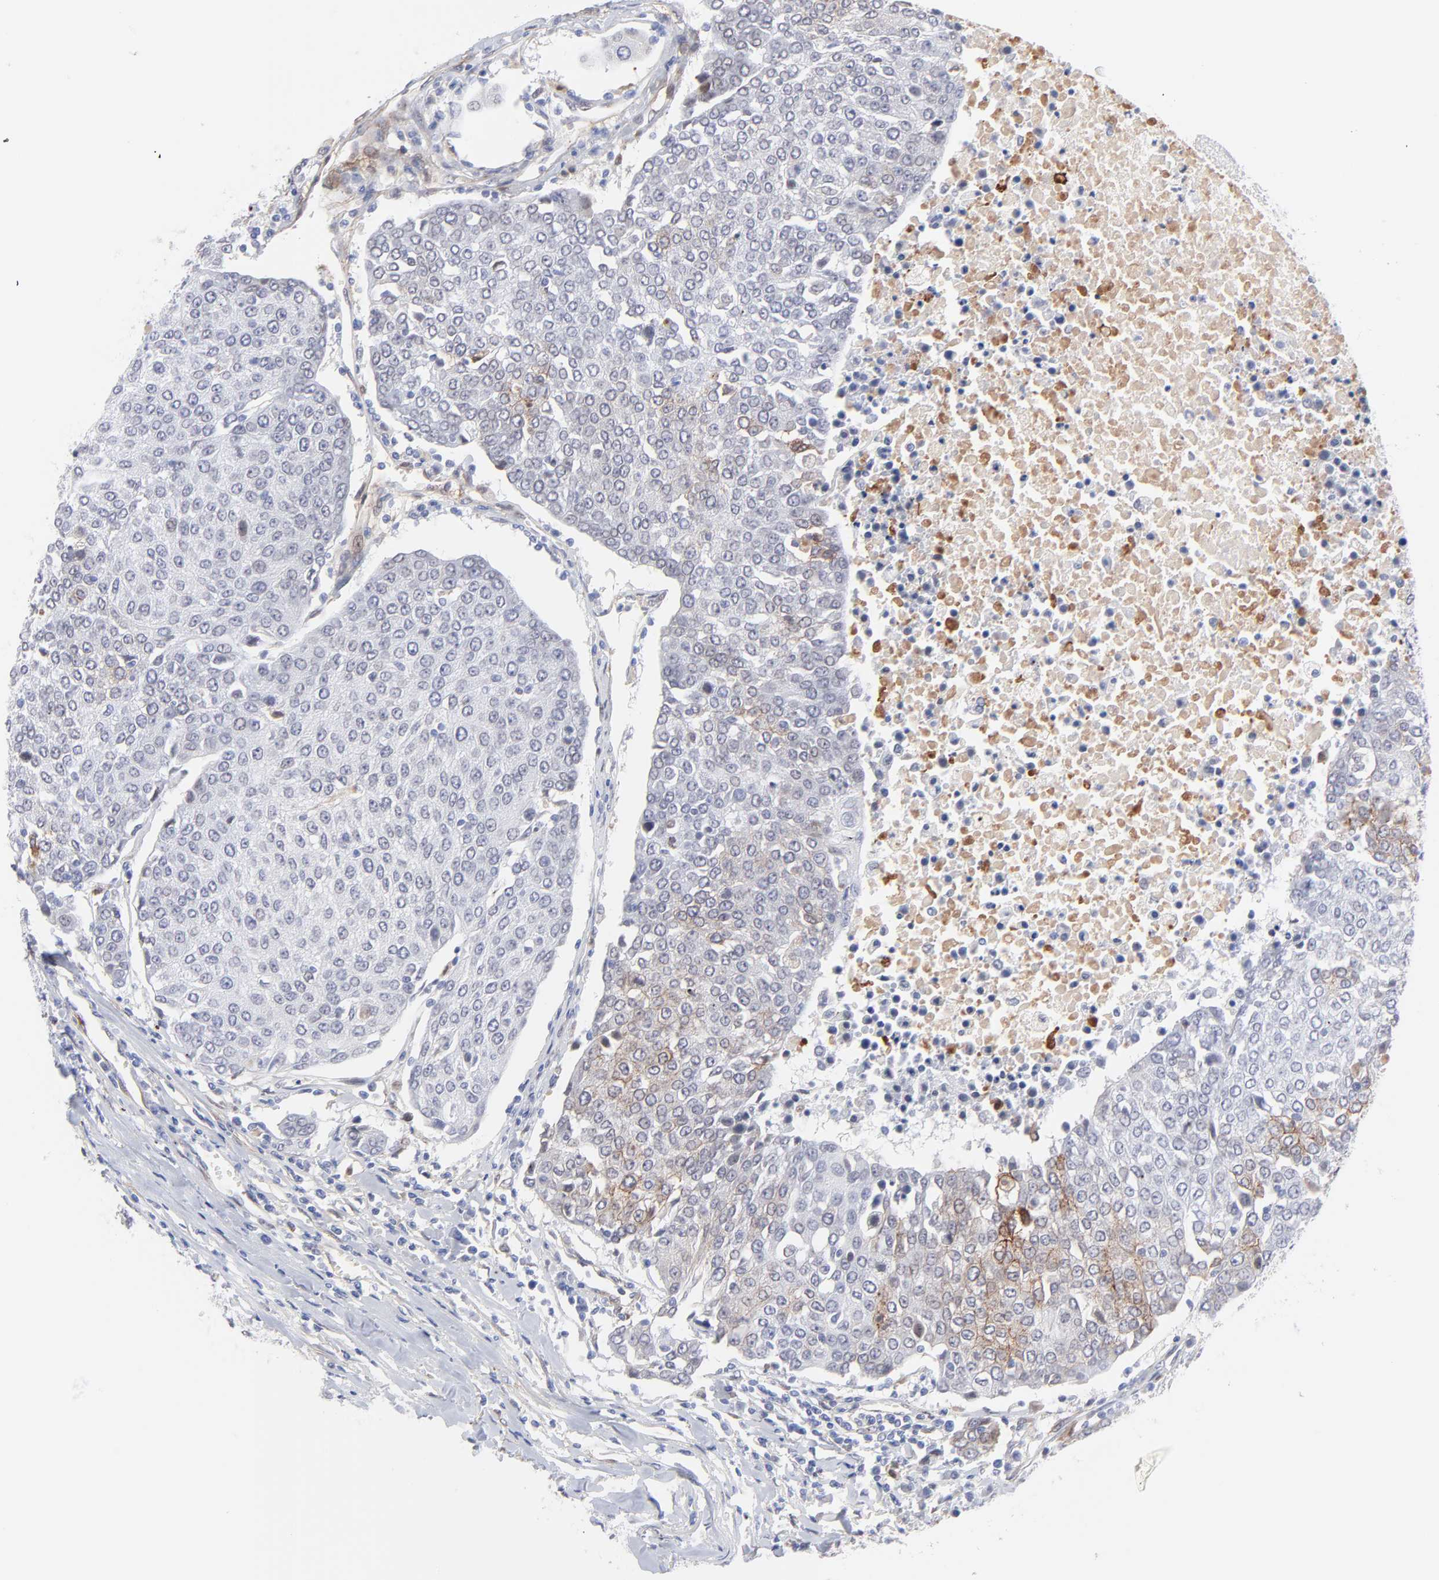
{"staining": {"intensity": "moderate", "quantity": "<25%", "location": "cytoplasmic/membranous"}, "tissue": "urothelial cancer", "cell_type": "Tumor cells", "image_type": "cancer", "snomed": [{"axis": "morphology", "description": "Urothelial carcinoma, High grade"}, {"axis": "topography", "description": "Urinary bladder"}], "caption": "Immunohistochemical staining of urothelial cancer exhibits low levels of moderate cytoplasmic/membranous staining in about <25% of tumor cells.", "gene": "PDGFRB", "patient": {"sex": "female", "age": 85}}